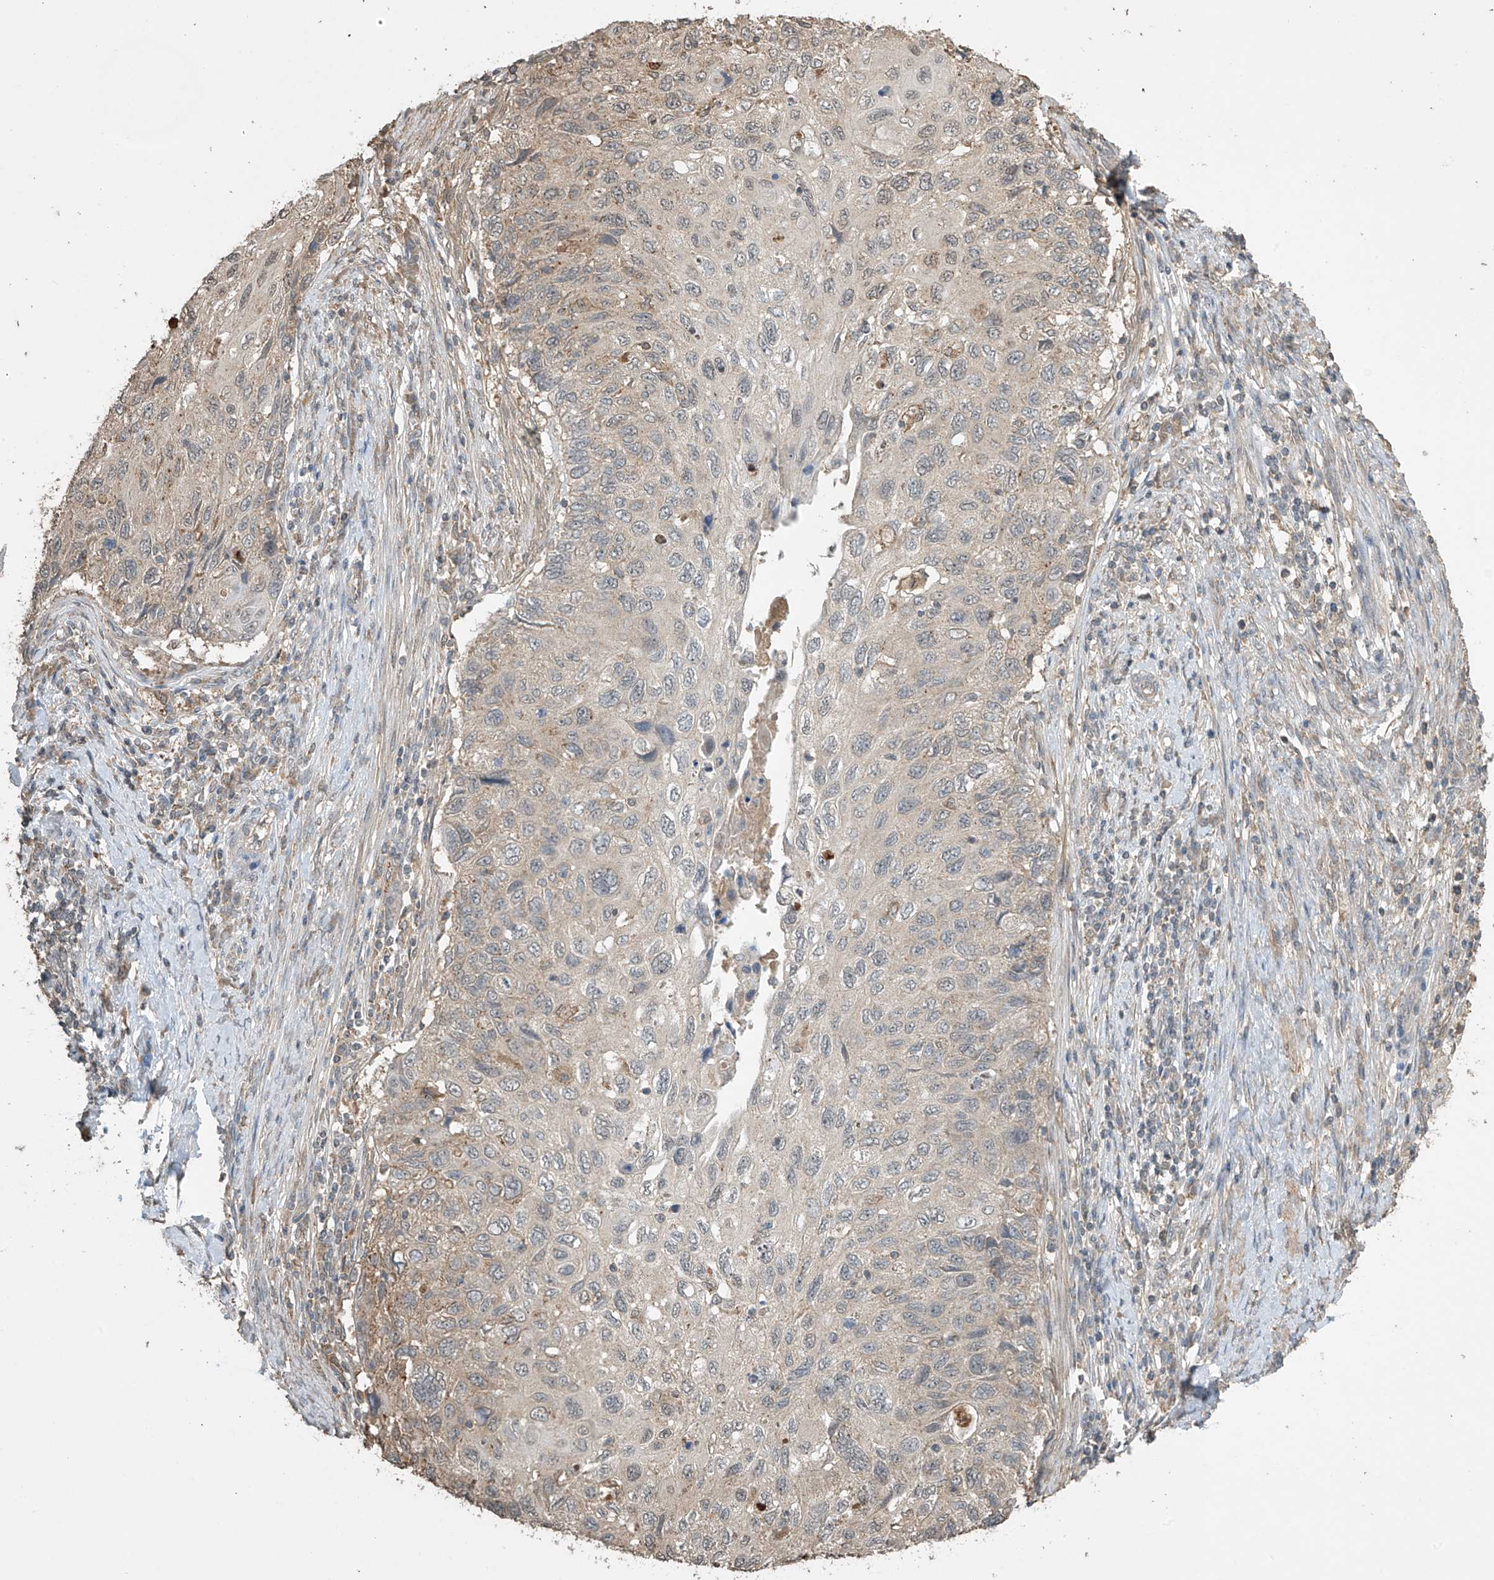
{"staining": {"intensity": "weak", "quantity": "<25%", "location": "cytoplasmic/membranous,nuclear"}, "tissue": "cervical cancer", "cell_type": "Tumor cells", "image_type": "cancer", "snomed": [{"axis": "morphology", "description": "Squamous cell carcinoma, NOS"}, {"axis": "topography", "description": "Cervix"}], "caption": "Immunohistochemistry (IHC) of human cervical cancer demonstrates no positivity in tumor cells.", "gene": "SLFN14", "patient": {"sex": "female", "age": 70}}